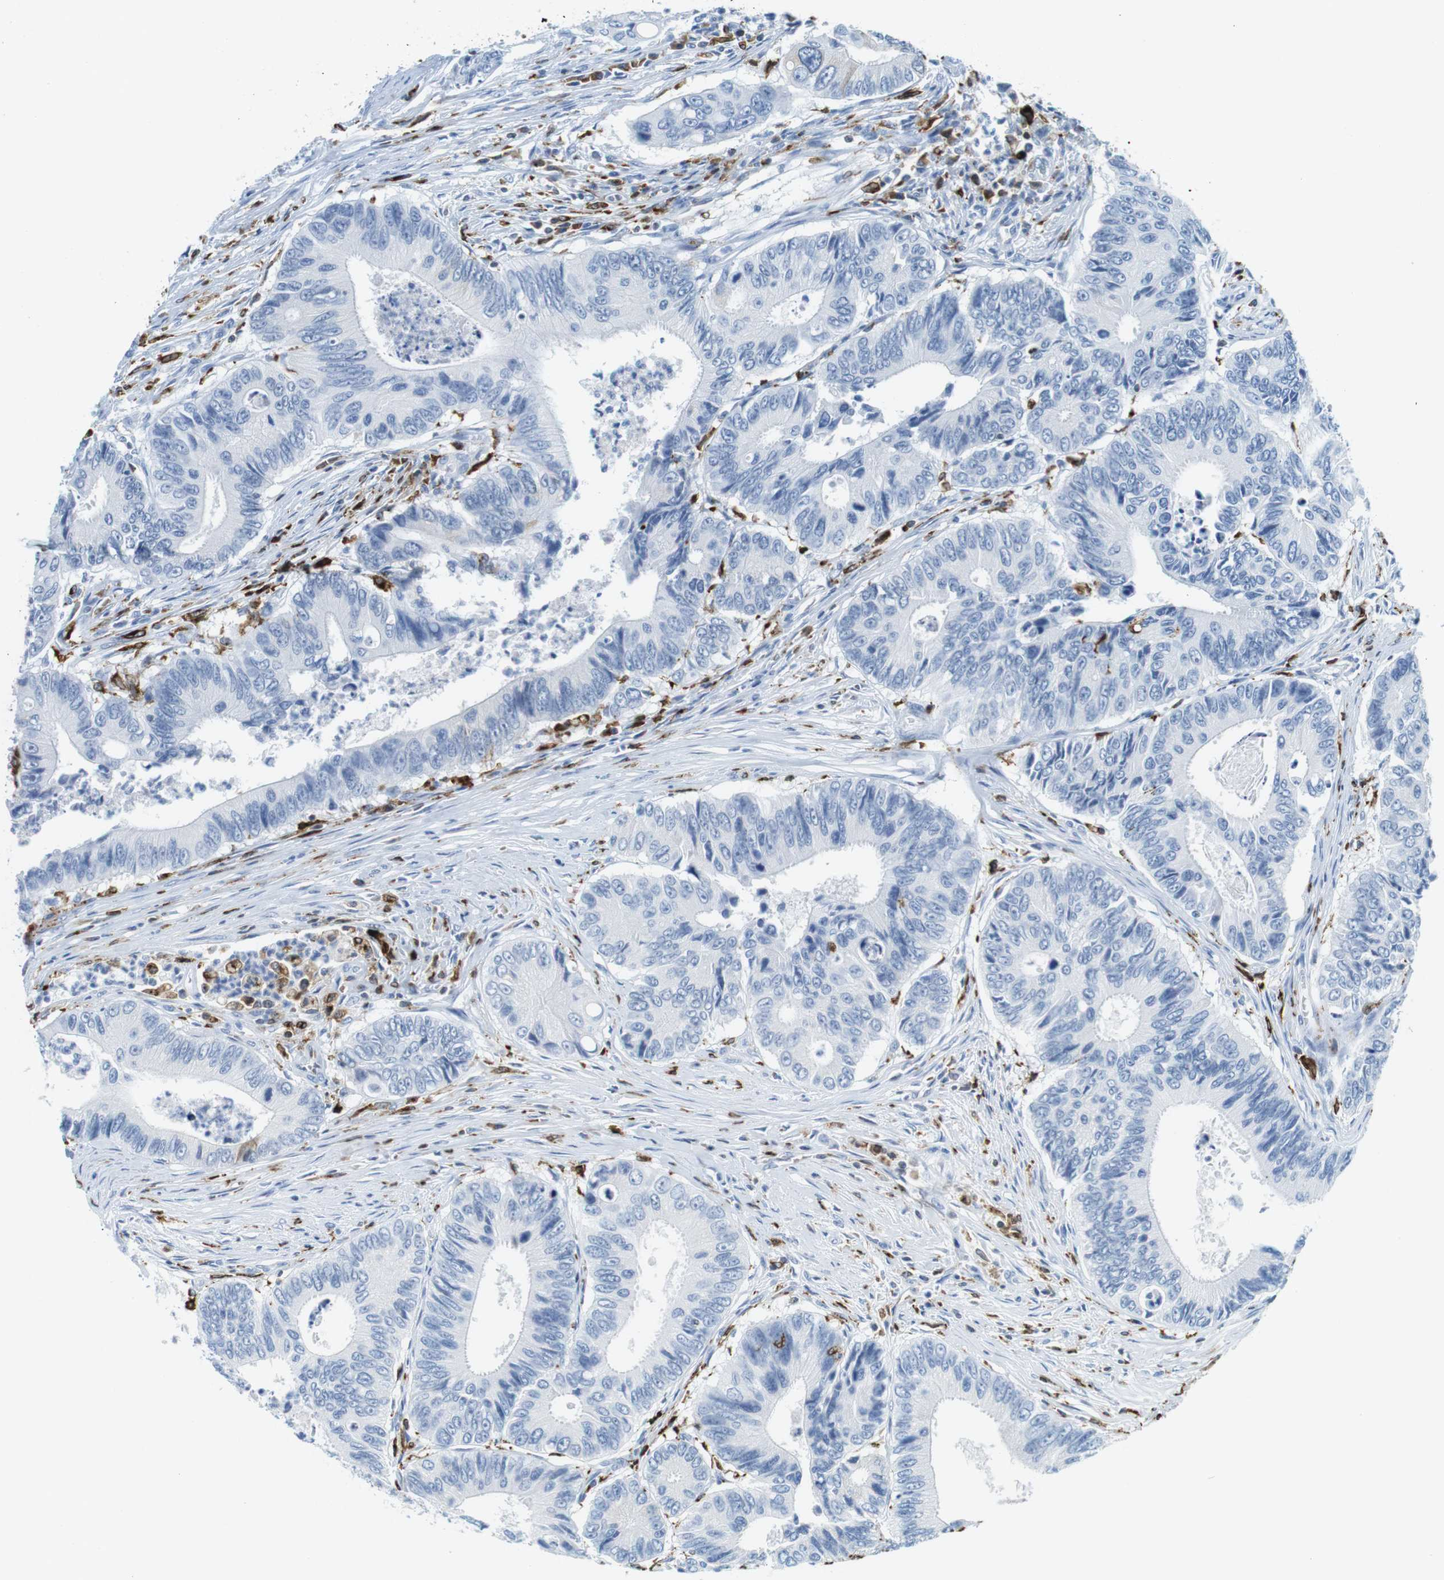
{"staining": {"intensity": "negative", "quantity": "none", "location": "none"}, "tissue": "colorectal cancer", "cell_type": "Tumor cells", "image_type": "cancer", "snomed": [{"axis": "morphology", "description": "Inflammation, NOS"}, {"axis": "morphology", "description": "Adenocarcinoma, NOS"}, {"axis": "topography", "description": "Colon"}], "caption": "Immunohistochemistry (IHC) of colorectal cancer demonstrates no expression in tumor cells.", "gene": "CIITA", "patient": {"sex": "male", "age": 72}}